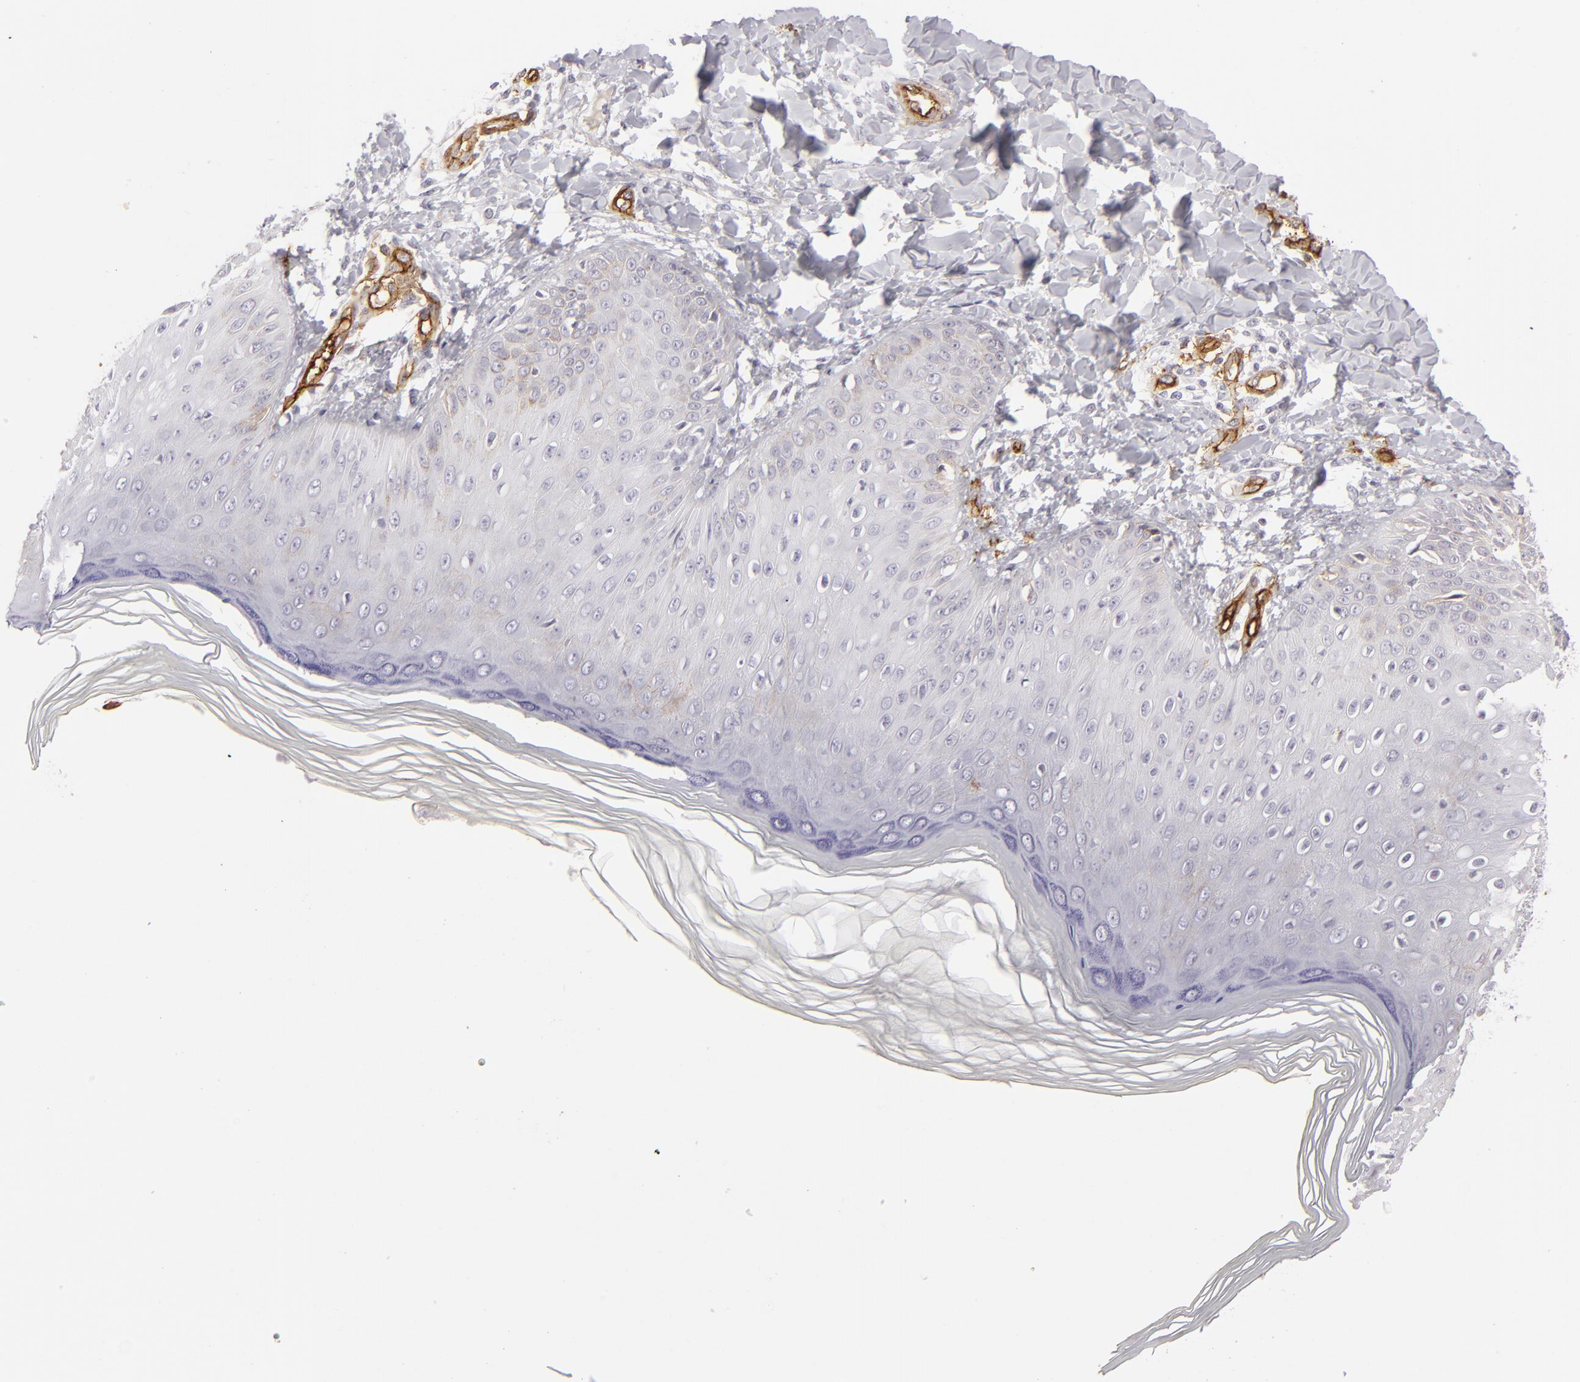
{"staining": {"intensity": "moderate", "quantity": "25%-75%", "location": "cytoplasmic/membranous"}, "tissue": "skin", "cell_type": "Epidermal cells", "image_type": "normal", "snomed": [{"axis": "morphology", "description": "Normal tissue, NOS"}, {"axis": "morphology", "description": "Inflammation, NOS"}, {"axis": "topography", "description": "Soft tissue"}, {"axis": "topography", "description": "Anal"}], "caption": "Brown immunohistochemical staining in unremarkable human skin demonstrates moderate cytoplasmic/membranous expression in approximately 25%-75% of epidermal cells.", "gene": "MCAM", "patient": {"sex": "female", "age": 15}}